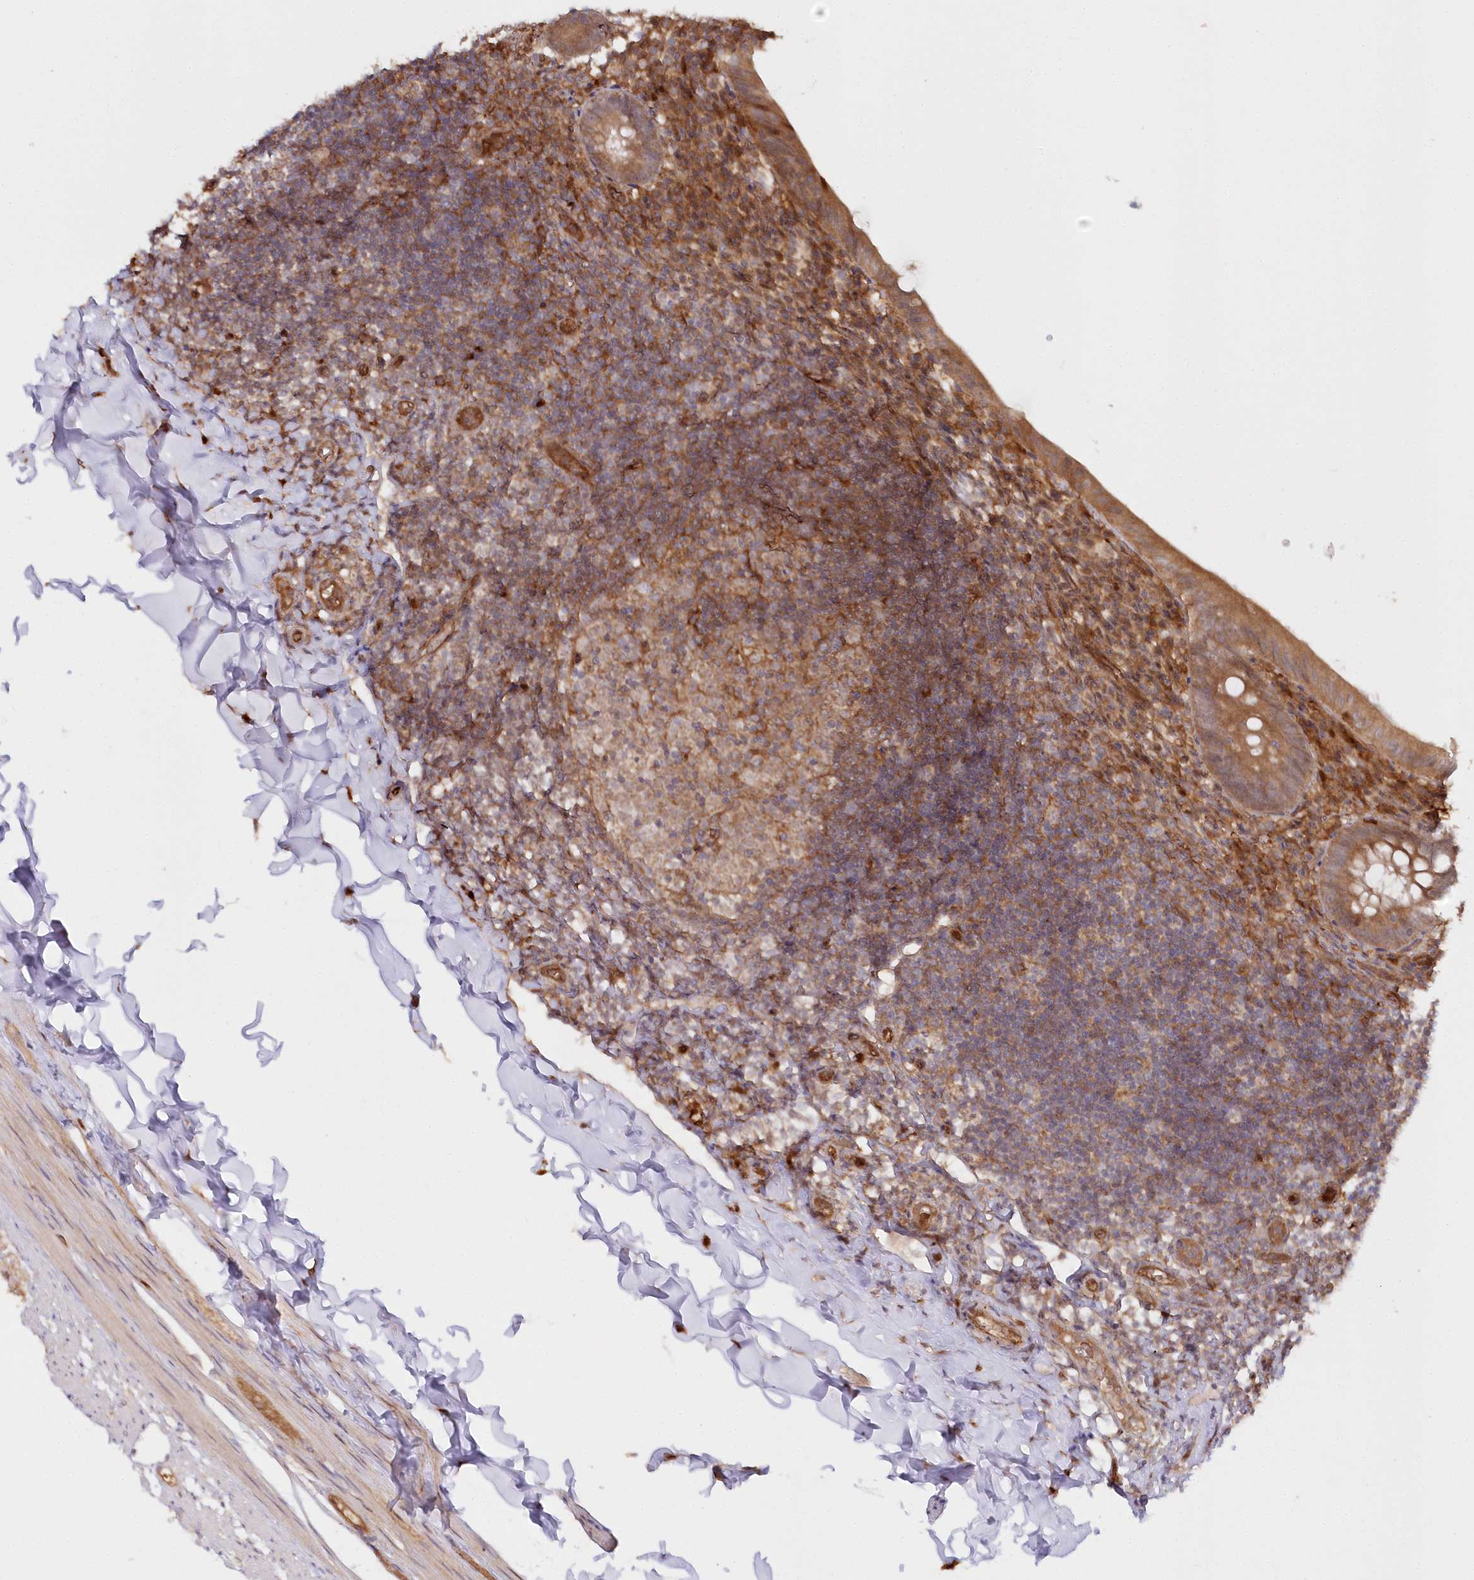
{"staining": {"intensity": "moderate", "quantity": ">75%", "location": "cytoplasmic/membranous"}, "tissue": "appendix", "cell_type": "Glandular cells", "image_type": "normal", "snomed": [{"axis": "morphology", "description": "Normal tissue, NOS"}, {"axis": "topography", "description": "Appendix"}], "caption": "Unremarkable appendix demonstrates moderate cytoplasmic/membranous expression in approximately >75% of glandular cells, visualized by immunohistochemistry. Immunohistochemistry (ihc) stains the protein in brown and the nuclei are stained blue.", "gene": "GBE1", "patient": {"sex": "male", "age": 8}}